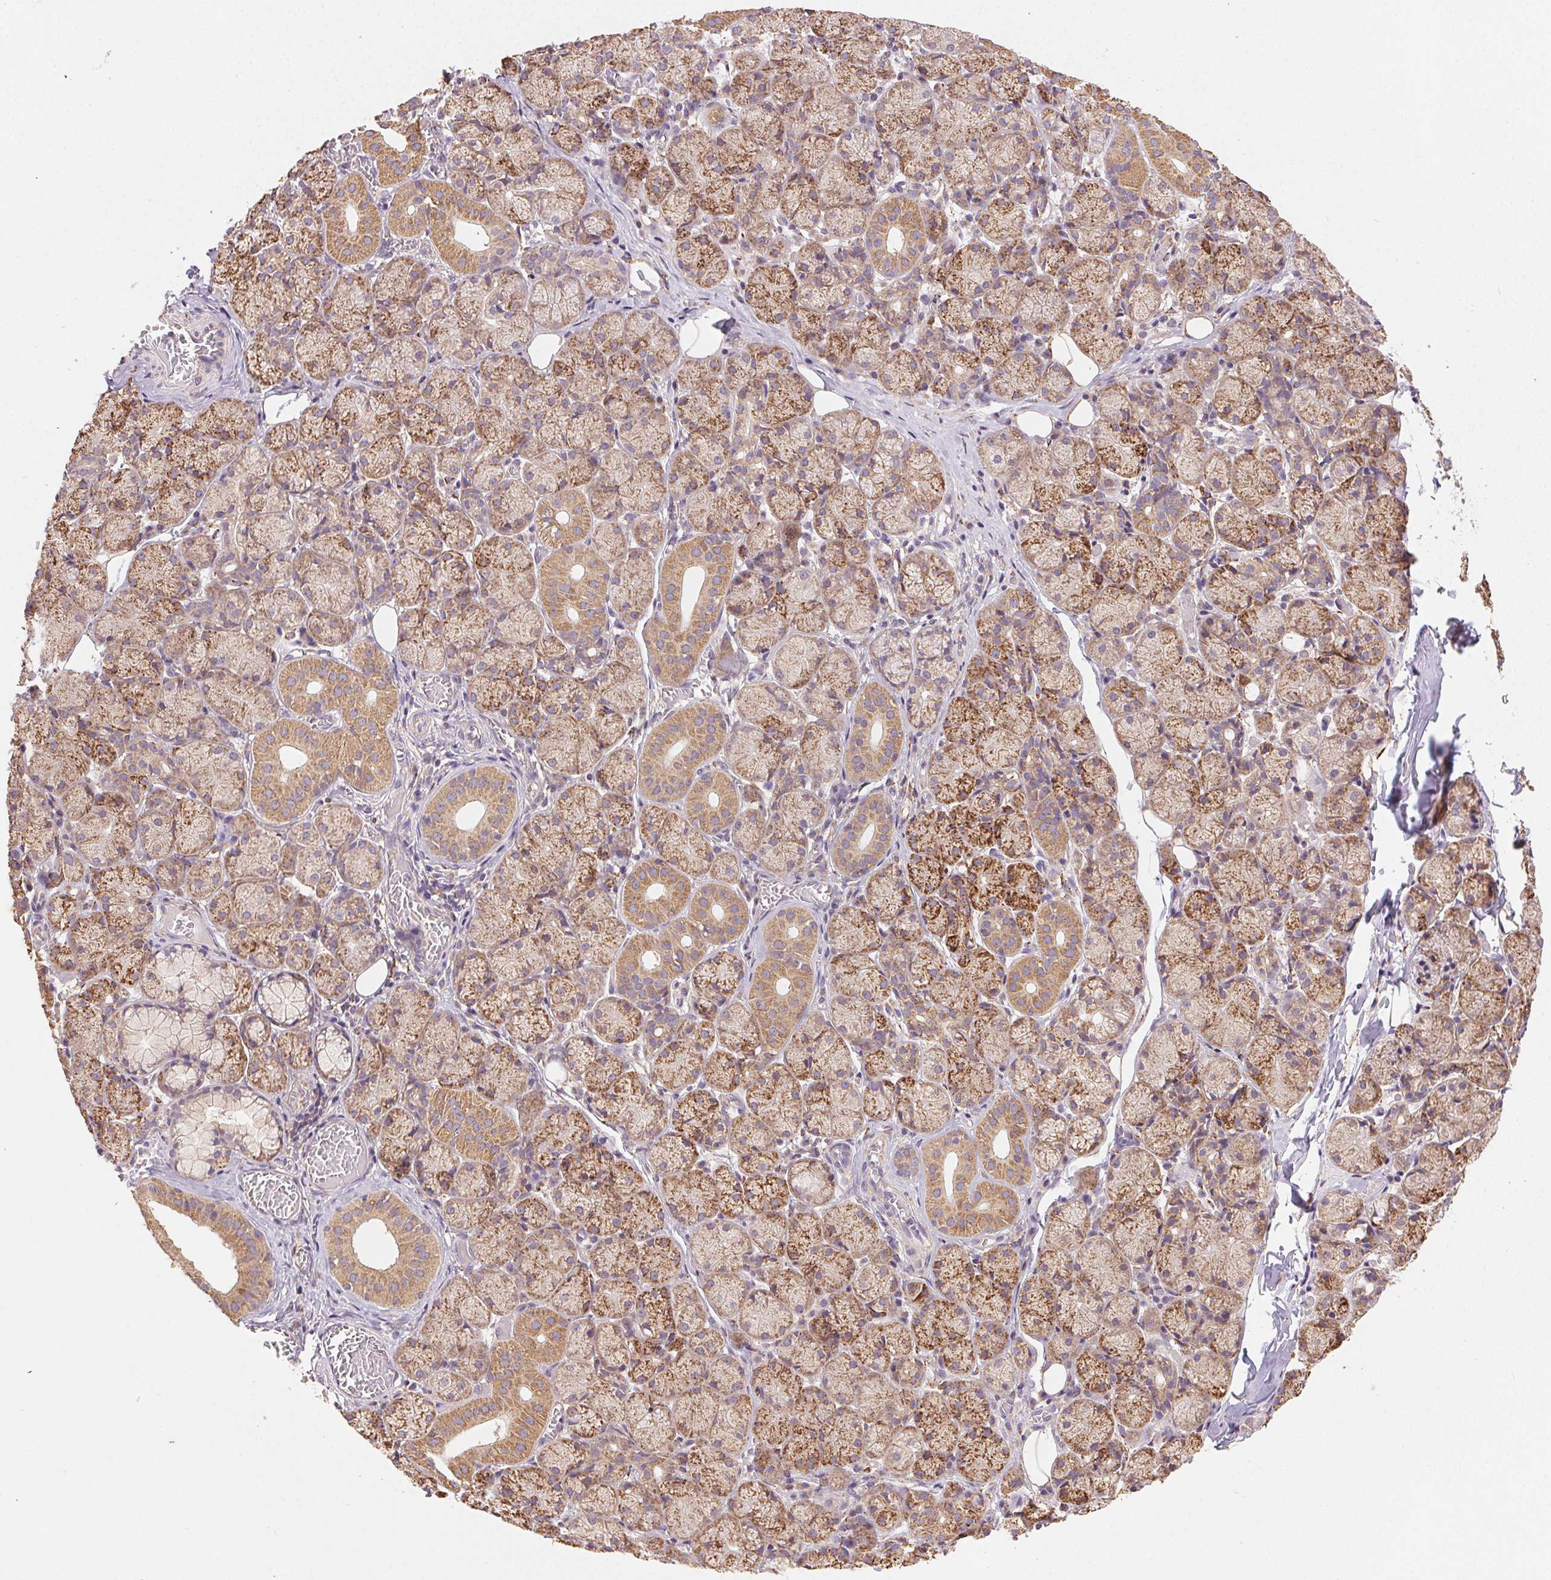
{"staining": {"intensity": "moderate", "quantity": ">75%", "location": "cytoplasmic/membranous"}, "tissue": "salivary gland", "cell_type": "Glandular cells", "image_type": "normal", "snomed": [{"axis": "morphology", "description": "Normal tissue, NOS"}, {"axis": "topography", "description": "Salivary gland"}, {"axis": "topography", "description": "Peripheral nerve tissue"}], "caption": "DAB immunohistochemical staining of normal salivary gland reveals moderate cytoplasmic/membranous protein staining in approximately >75% of glandular cells. Nuclei are stained in blue.", "gene": "FNBP1L", "patient": {"sex": "female", "age": 24}}